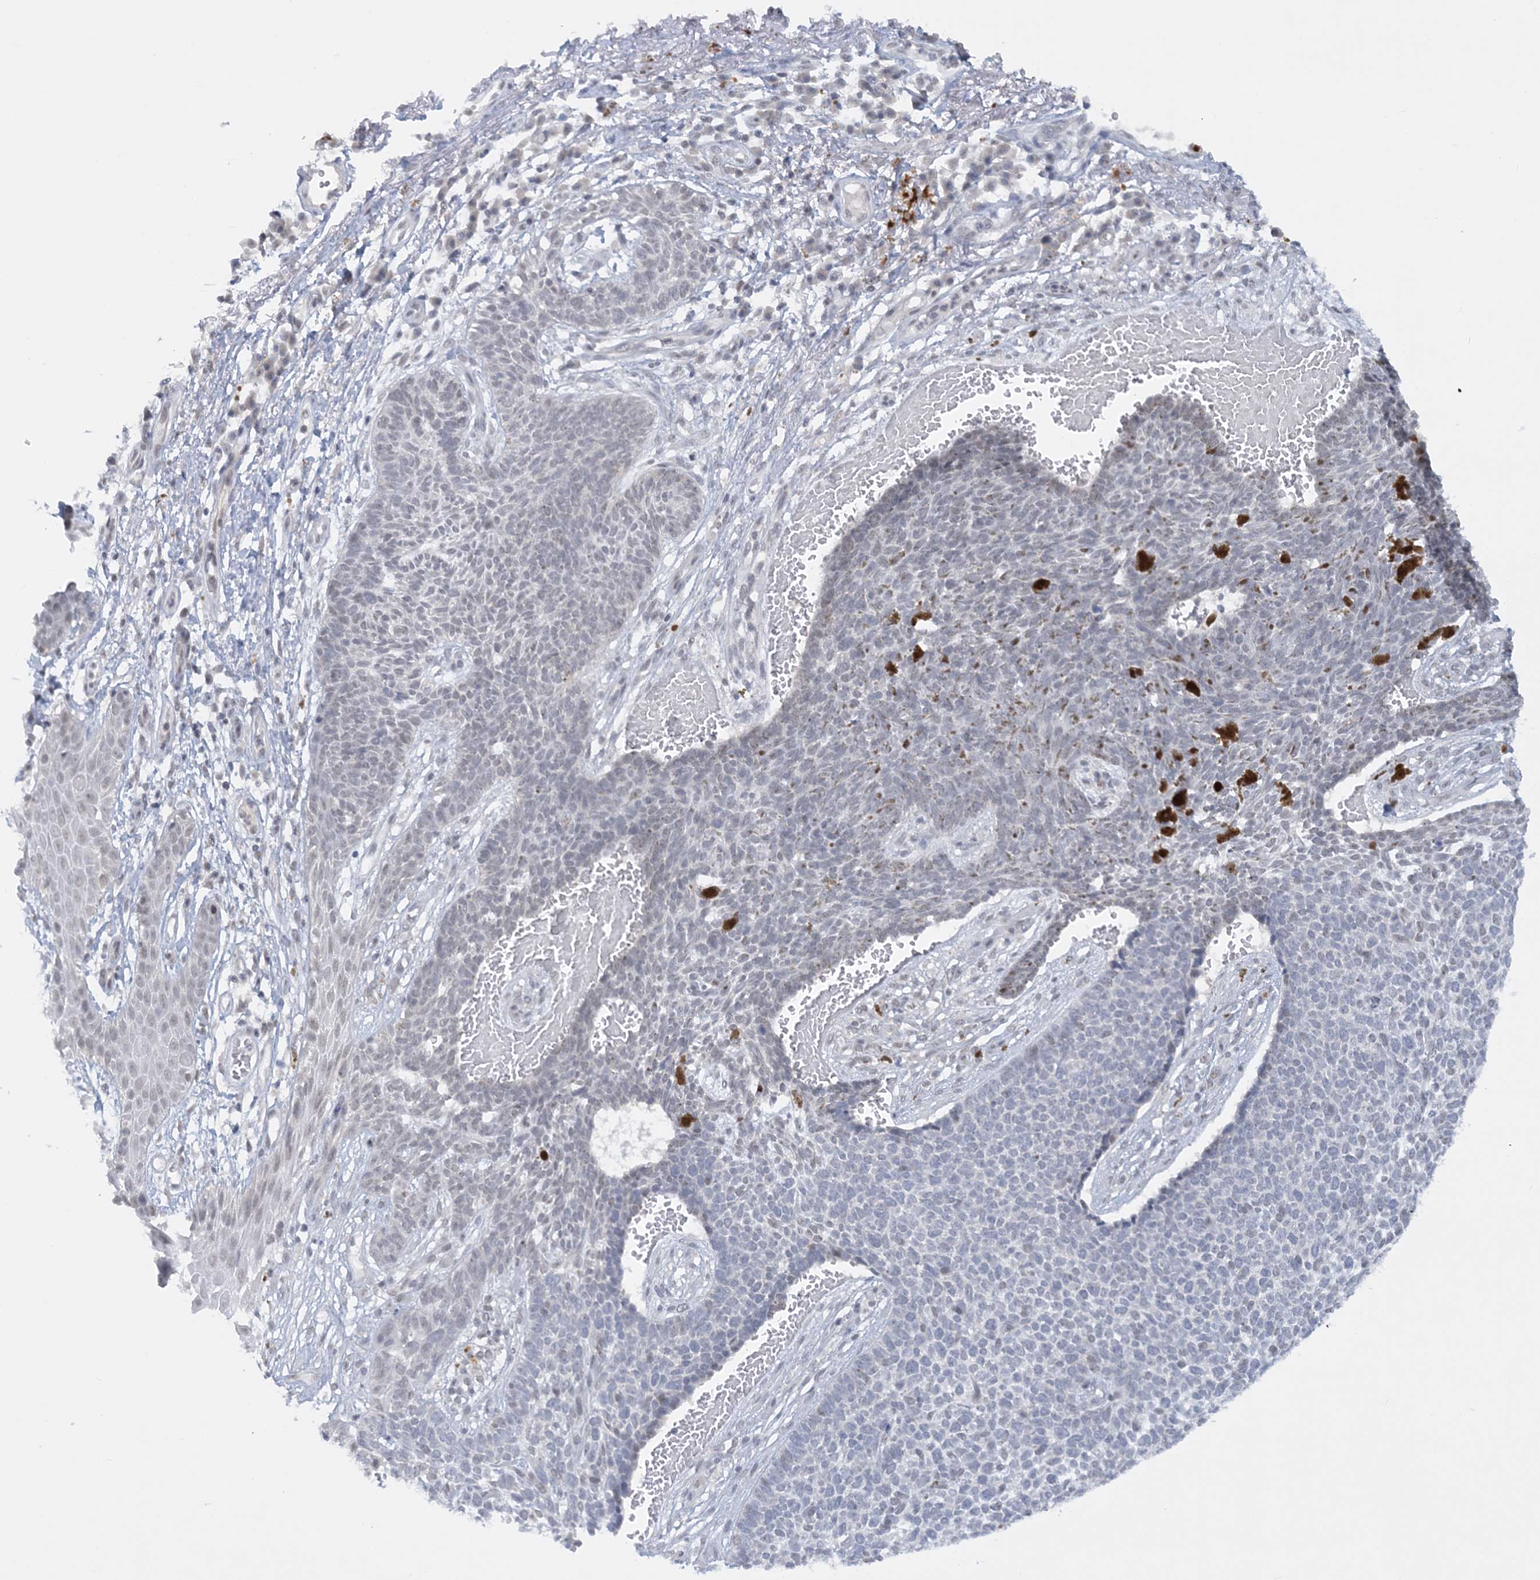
{"staining": {"intensity": "negative", "quantity": "none", "location": "none"}, "tissue": "skin cancer", "cell_type": "Tumor cells", "image_type": "cancer", "snomed": [{"axis": "morphology", "description": "Basal cell carcinoma"}, {"axis": "topography", "description": "Skin"}], "caption": "Skin cancer (basal cell carcinoma) was stained to show a protein in brown. There is no significant staining in tumor cells.", "gene": "KMT2D", "patient": {"sex": "female", "age": 84}}